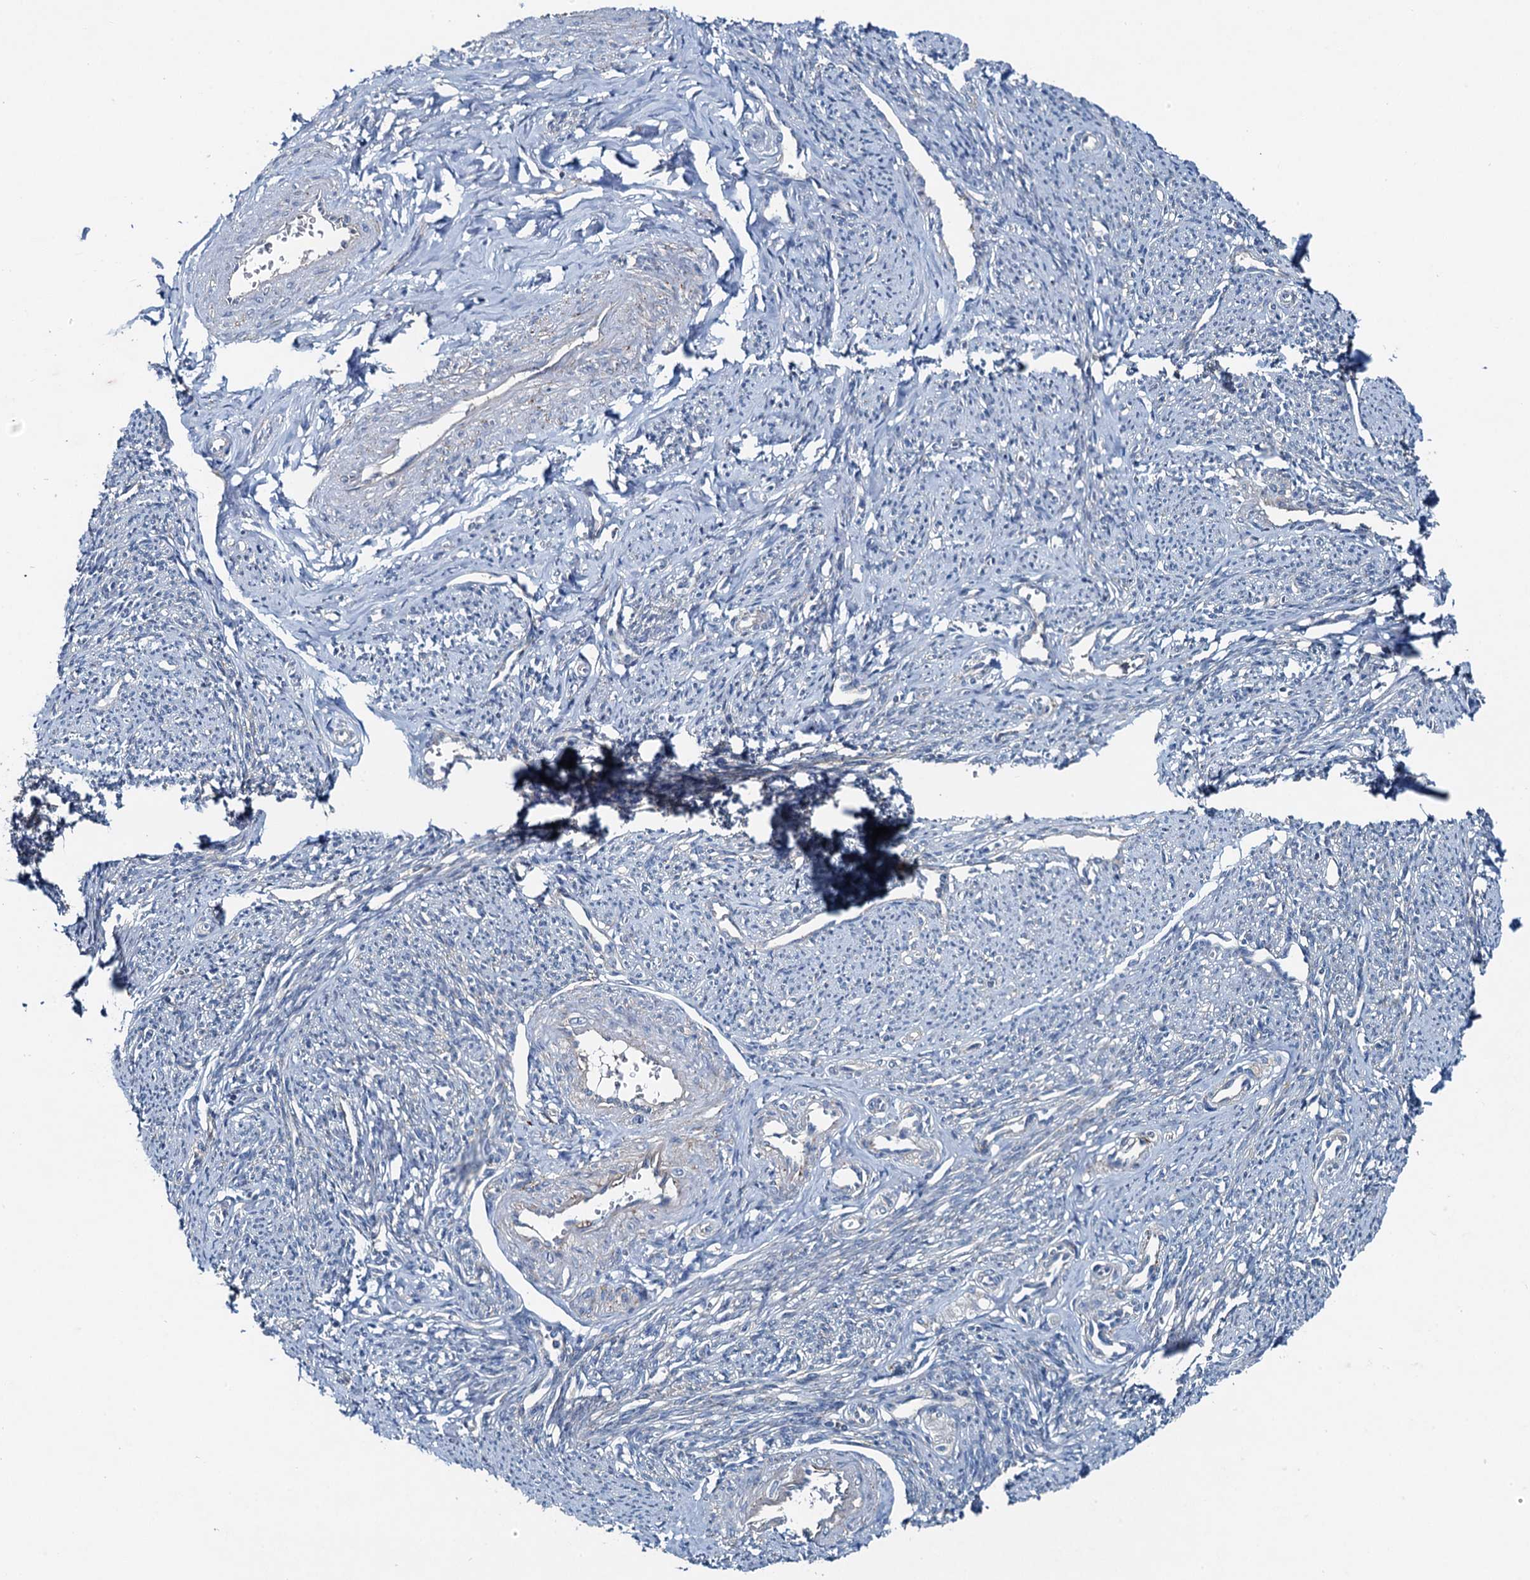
{"staining": {"intensity": "weak", "quantity": "25%-75%", "location": "cytoplasmic/membranous"}, "tissue": "smooth muscle", "cell_type": "Smooth muscle cells", "image_type": "normal", "snomed": [{"axis": "morphology", "description": "Normal tissue, NOS"}, {"axis": "topography", "description": "Smooth muscle"}, {"axis": "topography", "description": "Uterus"}], "caption": "Protein expression analysis of benign smooth muscle shows weak cytoplasmic/membranous staining in about 25%-75% of smooth muscle cells.", "gene": "EFL1", "patient": {"sex": "female", "age": 59}}